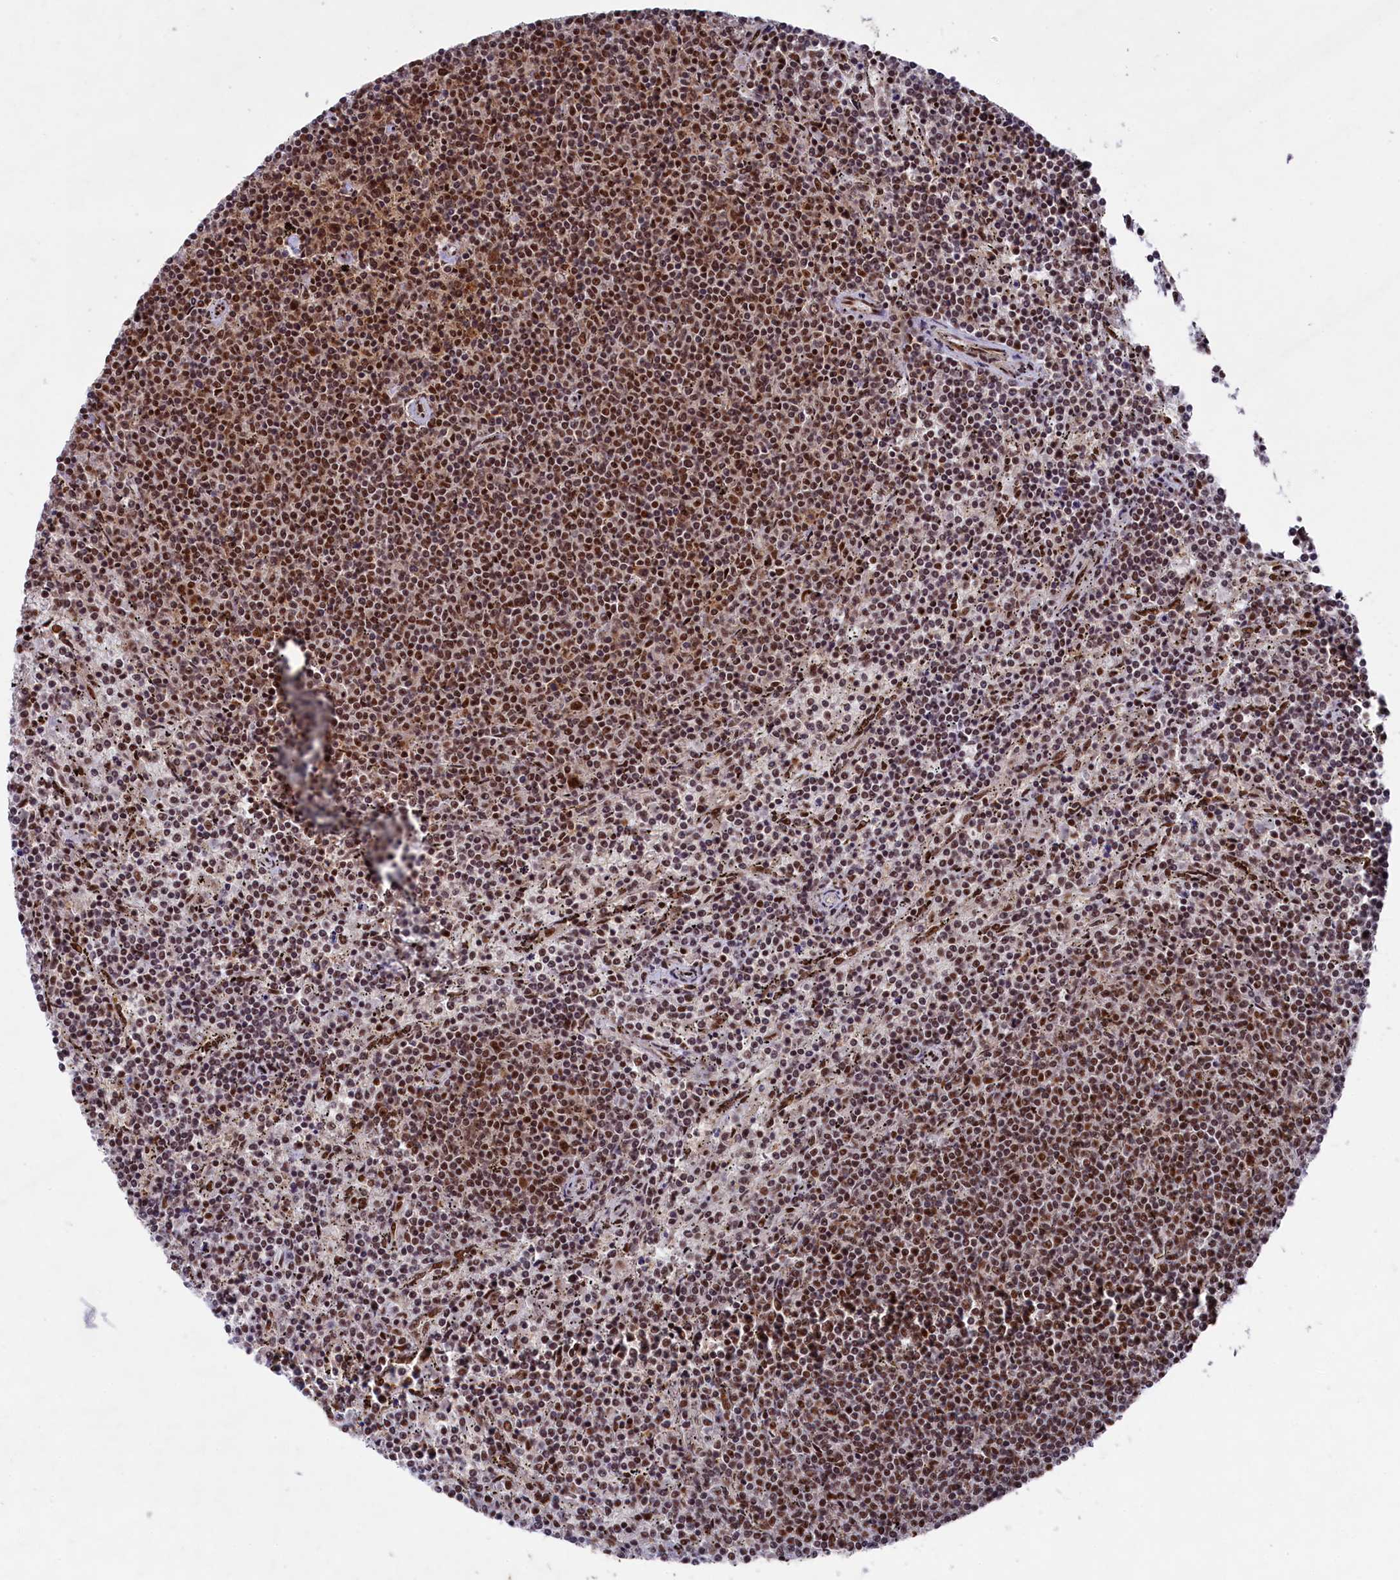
{"staining": {"intensity": "moderate", "quantity": ">75%", "location": "nuclear"}, "tissue": "lymphoma", "cell_type": "Tumor cells", "image_type": "cancer", "snomed": [{"axis": "morphology", "description": "Malignant lymphoma, non-Hodgkin's type, Low grade"}, {"axis": "topography", "description": "Spleen"}], "caption": "Immunohistochemical staining of malignant lymphoma, non-Hodgkin's type (low-grade) exhibits medium levels of moderate nuclear expression in approximately >75% of tumor cells.", "gene": "PRPF31", "patient": {"sex": "female", "age": 50}}